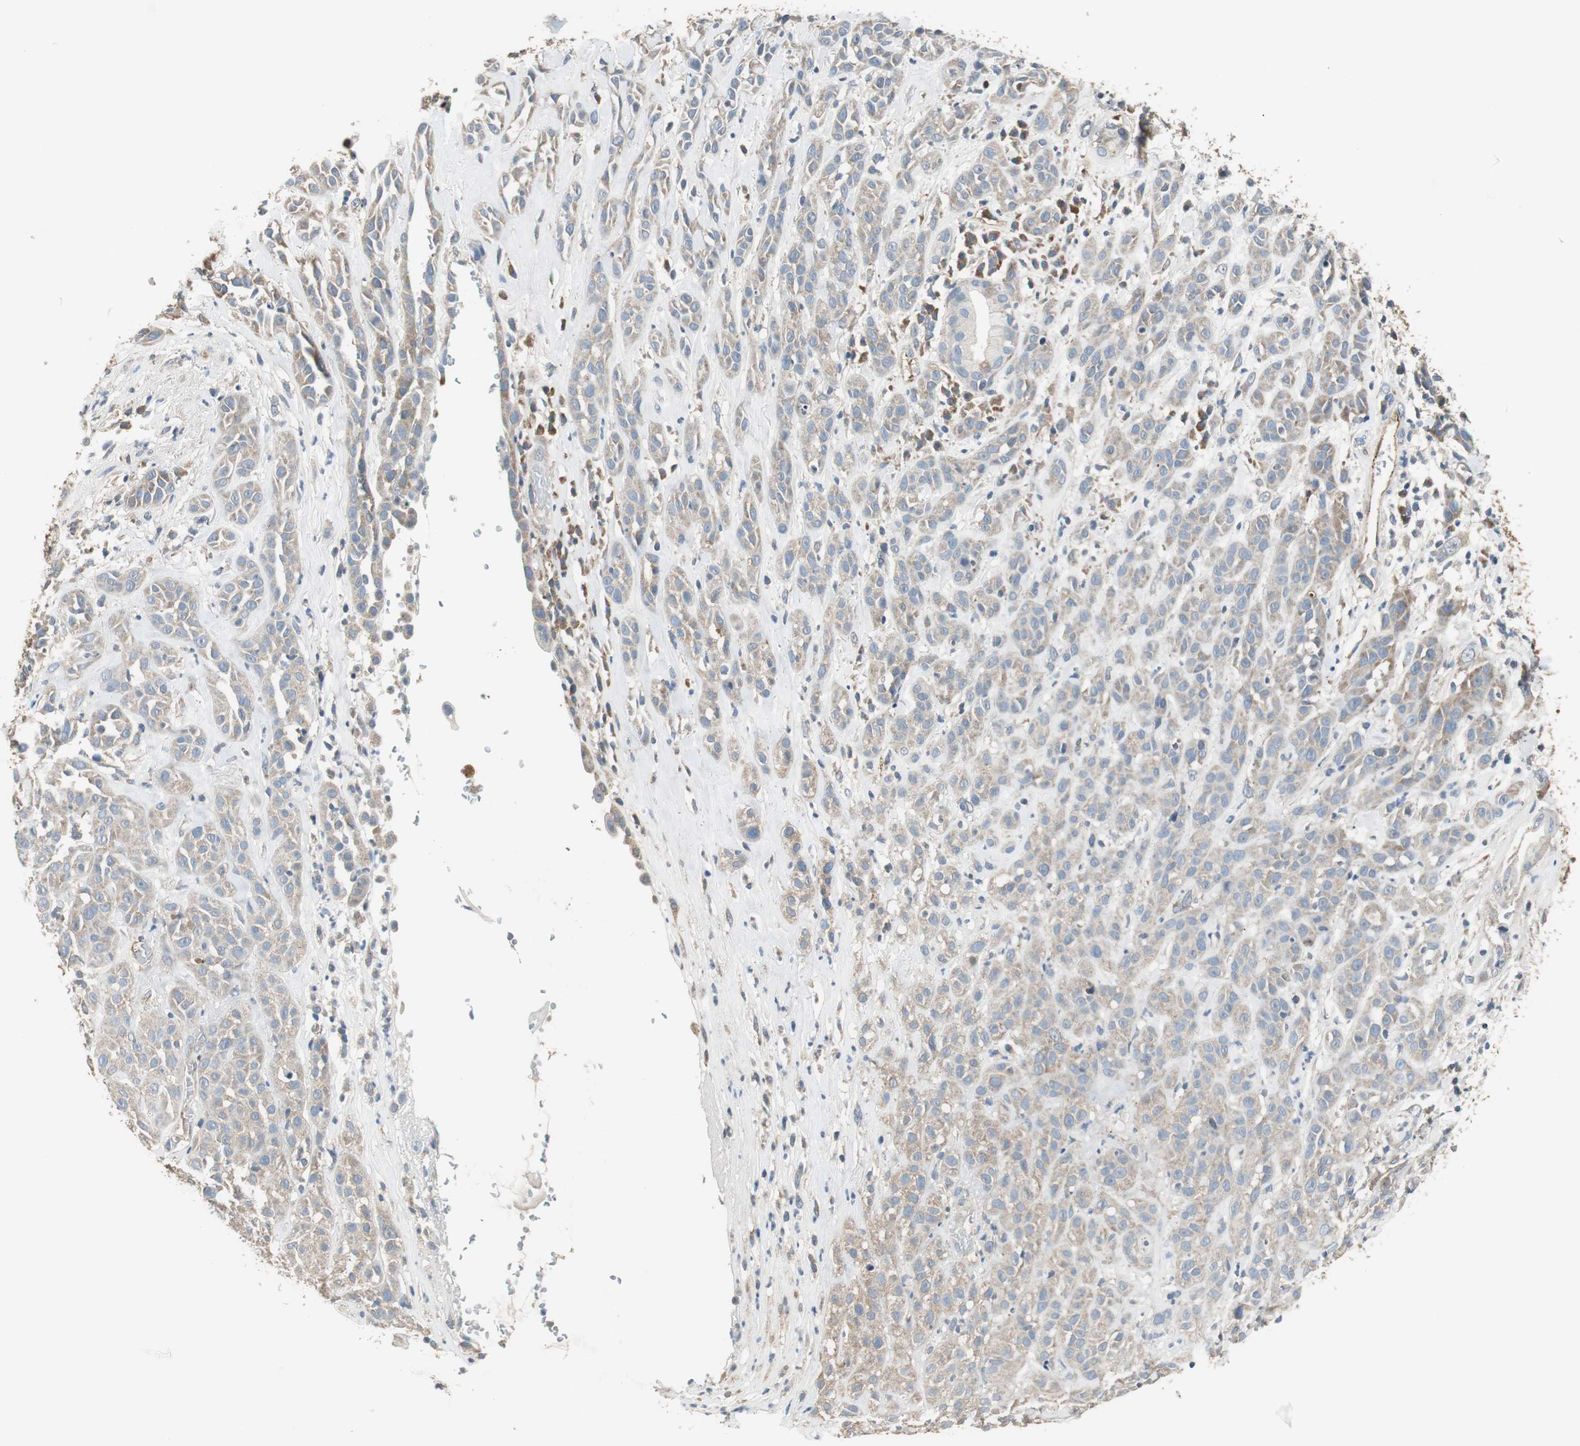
{"staining": {"intensity": "weak", "quantity": ">75%", "location": "cytoplasmic/membranous"}, "tissue": "head and neck cancer", "cell_type": "Tumor cells", "image_type": "cancer", "snomed": [{"axis": "morphology", "description": "Squamous cell carcinoma, NOS"}, {"axis": "topography", "description": "Head-Neck"}], "caption": "Immunohistochemical staining of human head and neck squamous cell carcinoma reveals weak cytoplasmic/membranous protein expression in about >75% of tumor cells. The protein of interest is stained brown, and the nuclei are stained in blue (DAB (3,3'-diaminobenzidine) IHC with brightfield microscopy, high magnification).", "gene": "MSTO1", "patient": {"sex": "male", "age": 62}}